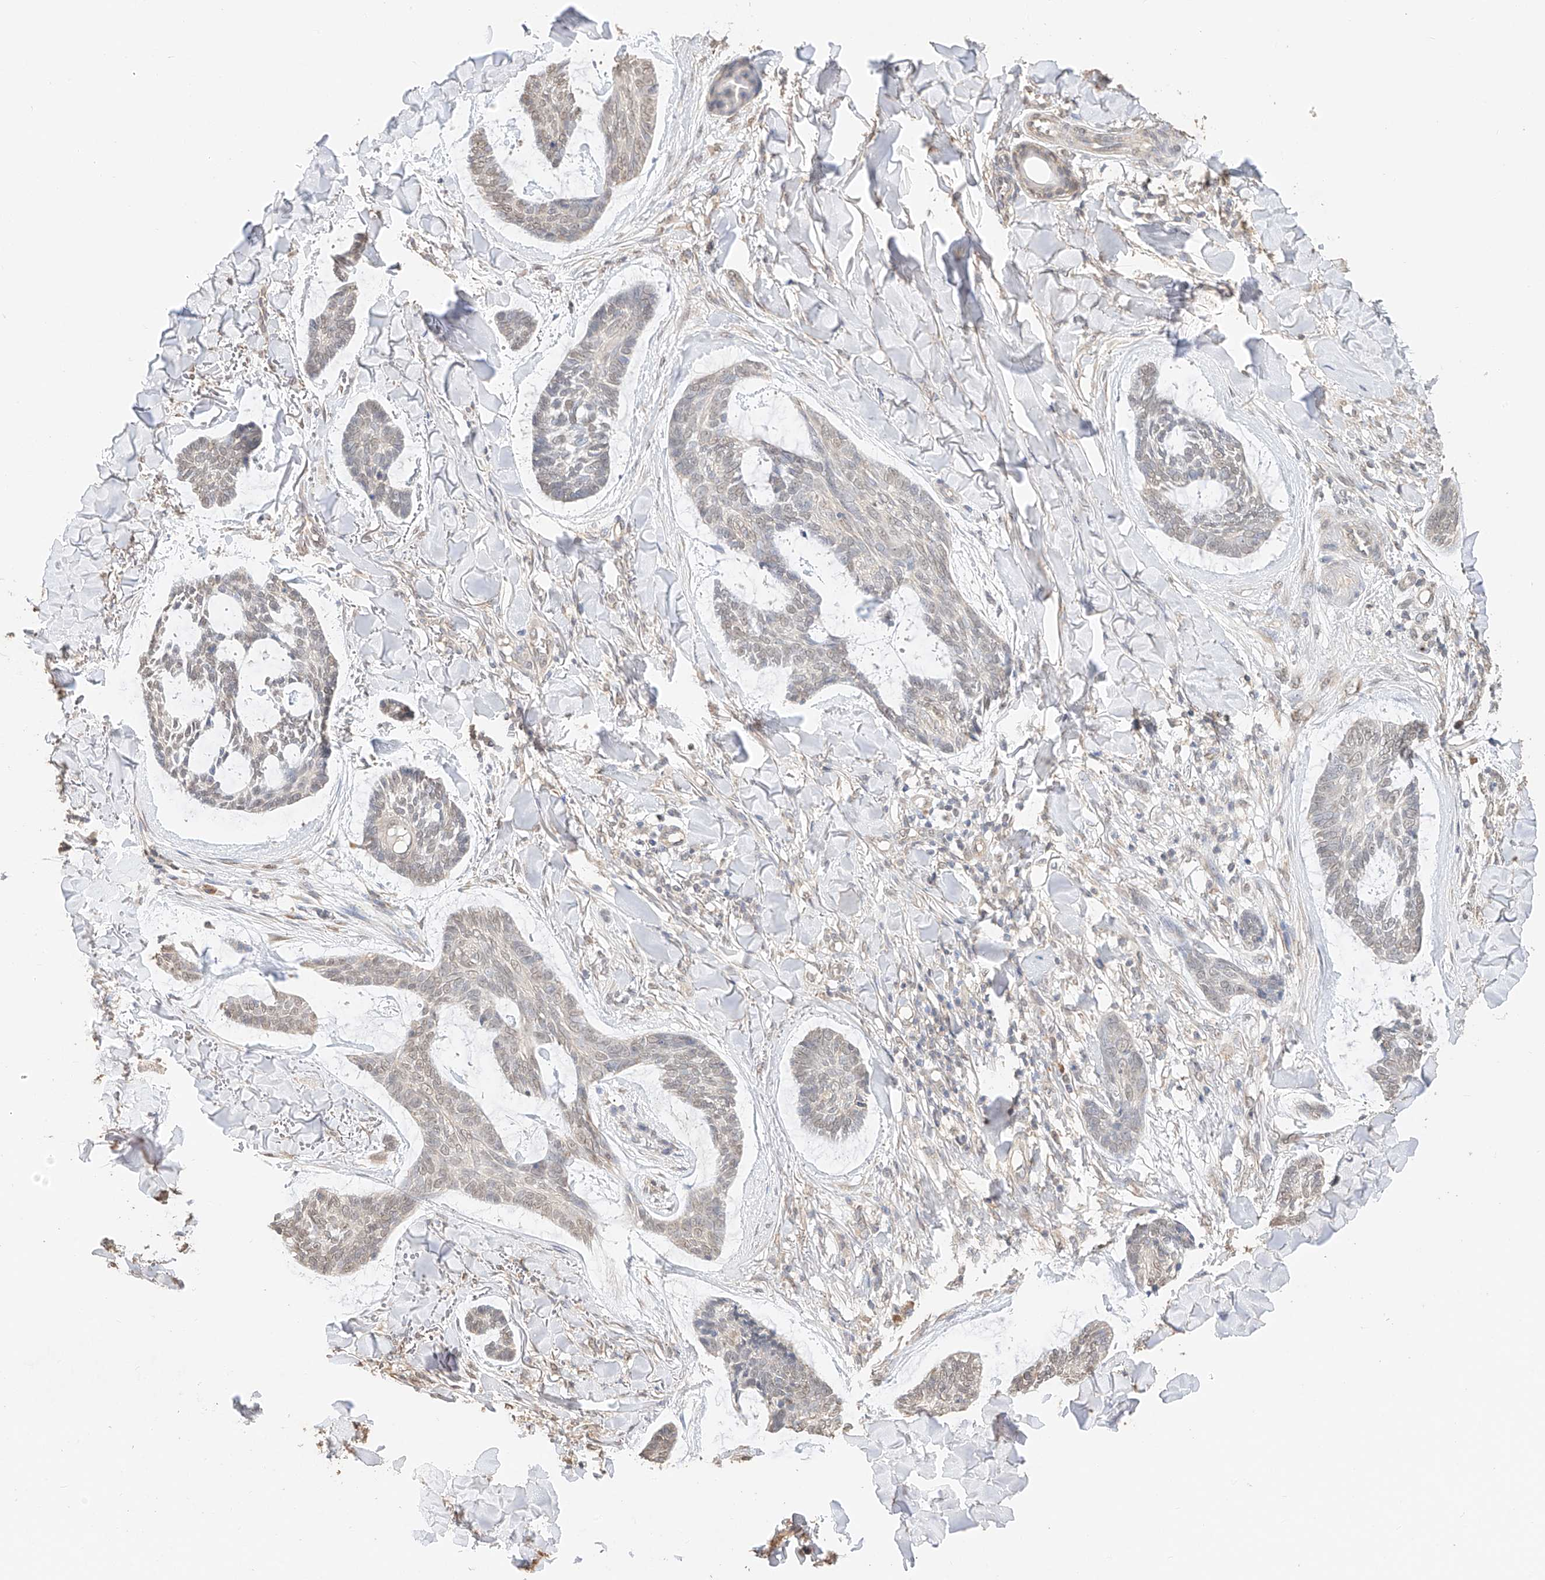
{"staining": {"intensity": "weak", "quantity": "<25%", "location": "nuclear"}, "tissue": "skin cancer", "cell_type": "Tumor cells", "image_type": "cancer", "snomed": [{"axis": "morphology", "description": "Basal cell carcinoma"}, {"axis": "topography", "description": "Skin"}], "caption": "Immunohistochemical staining of basal cell carcinoma (skin) shows no significant staining in tumor cells.", "gene": "IL22RA2", "patient": {"sex": "male", "age": 43}}